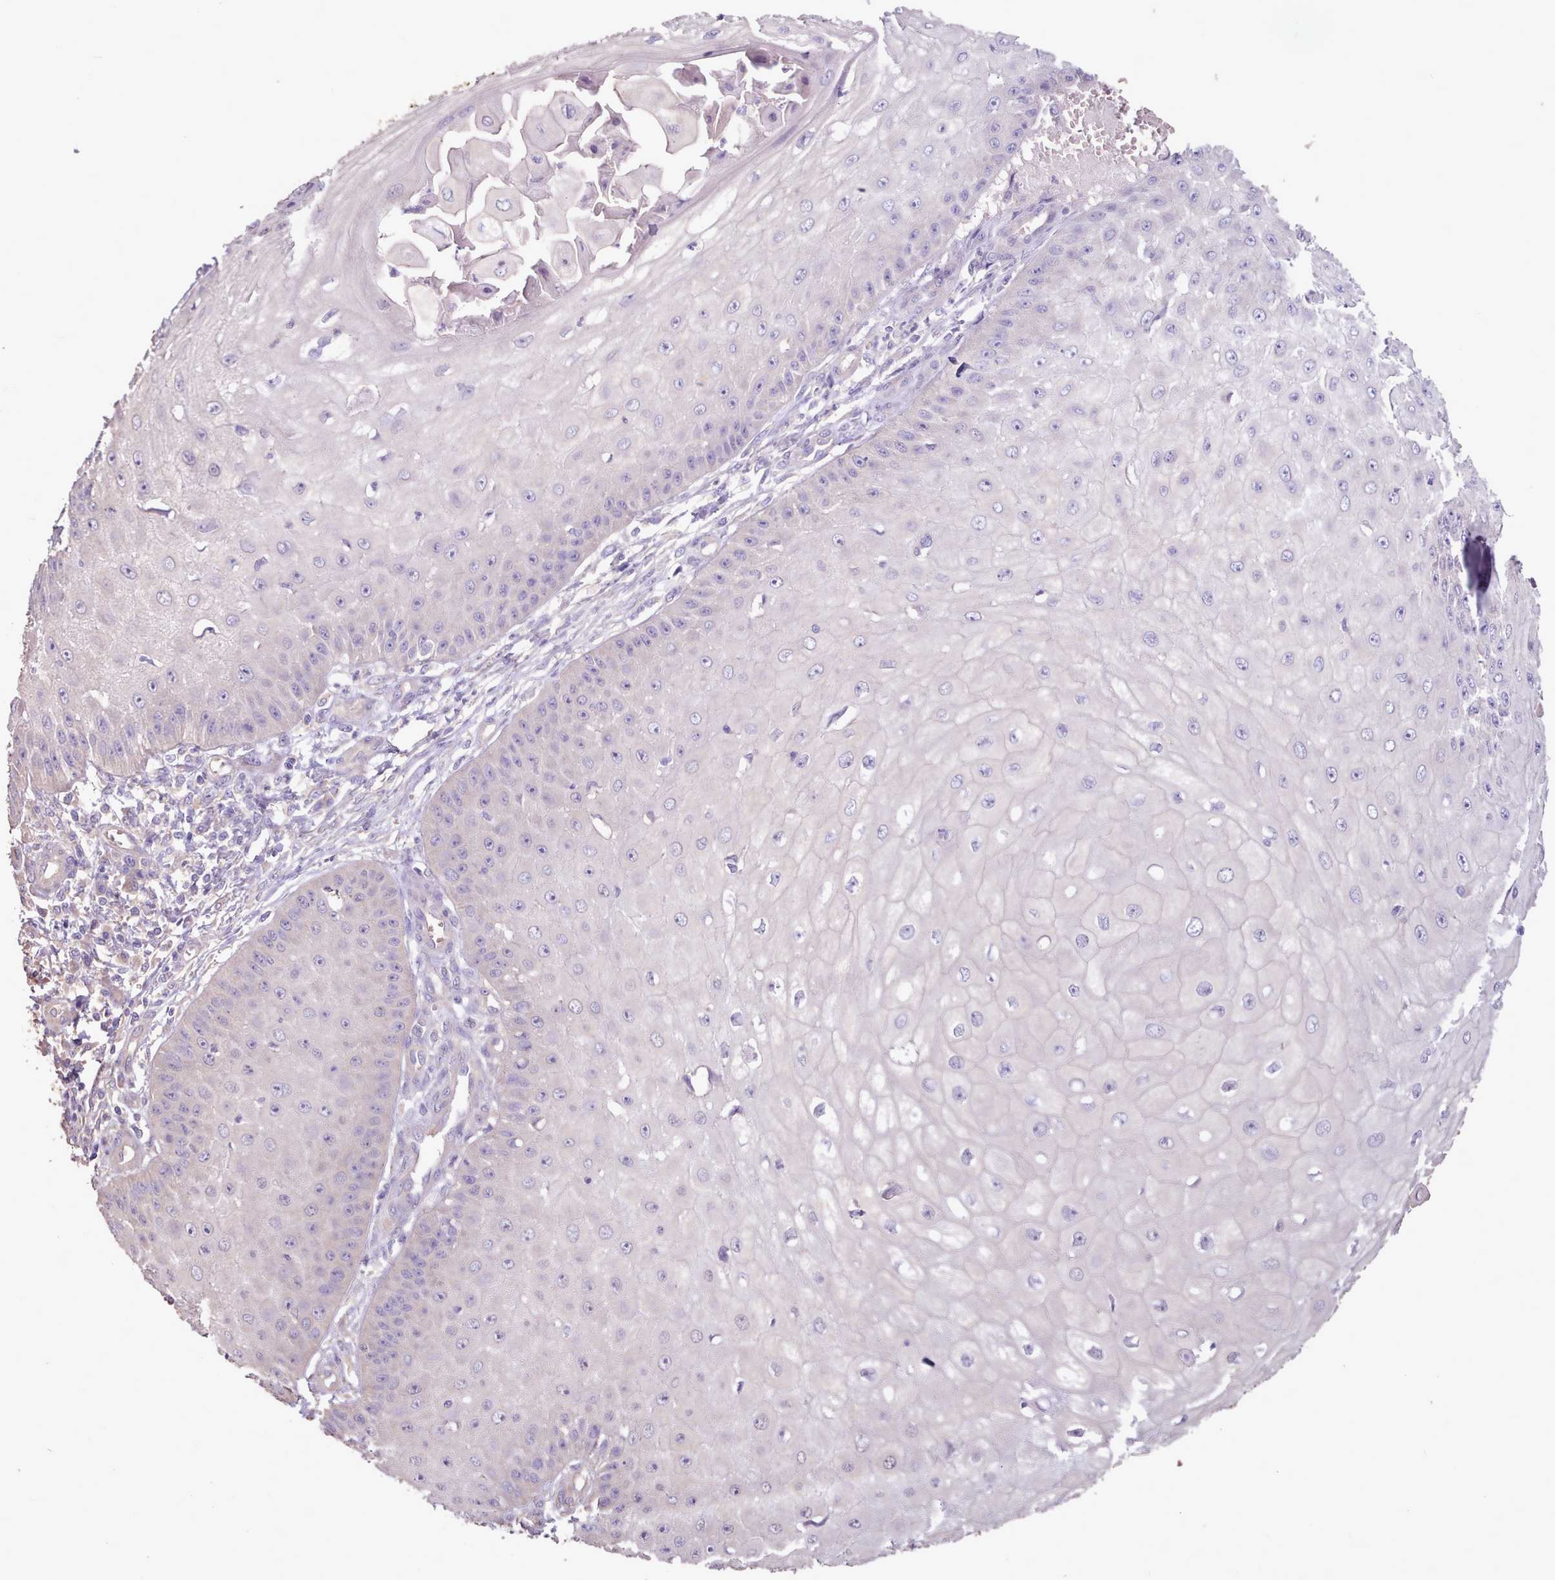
{"staining": {"intensity": "negative", "quantity": "none", "location": "none"}, "tissue": "skin cancer", "cell_type": "Tumor cells", "image_type": "cancer", "snomed": [{"axis": "morphology", "description": "Squamous cell carcinoma, NOS"}, {"axis": "topography", "description": "Skin"}], "caption": "High magnification brightfield microscopy of squamous cell carcinoma (skin) stained with DAB (3,3'-diaminobenzidine) (brown) and counterstained with hematoxylin (blue): tumor cells show no significant staining.", "gene": "ZNF607", "patient": {"sex": "male", "age": 70}}